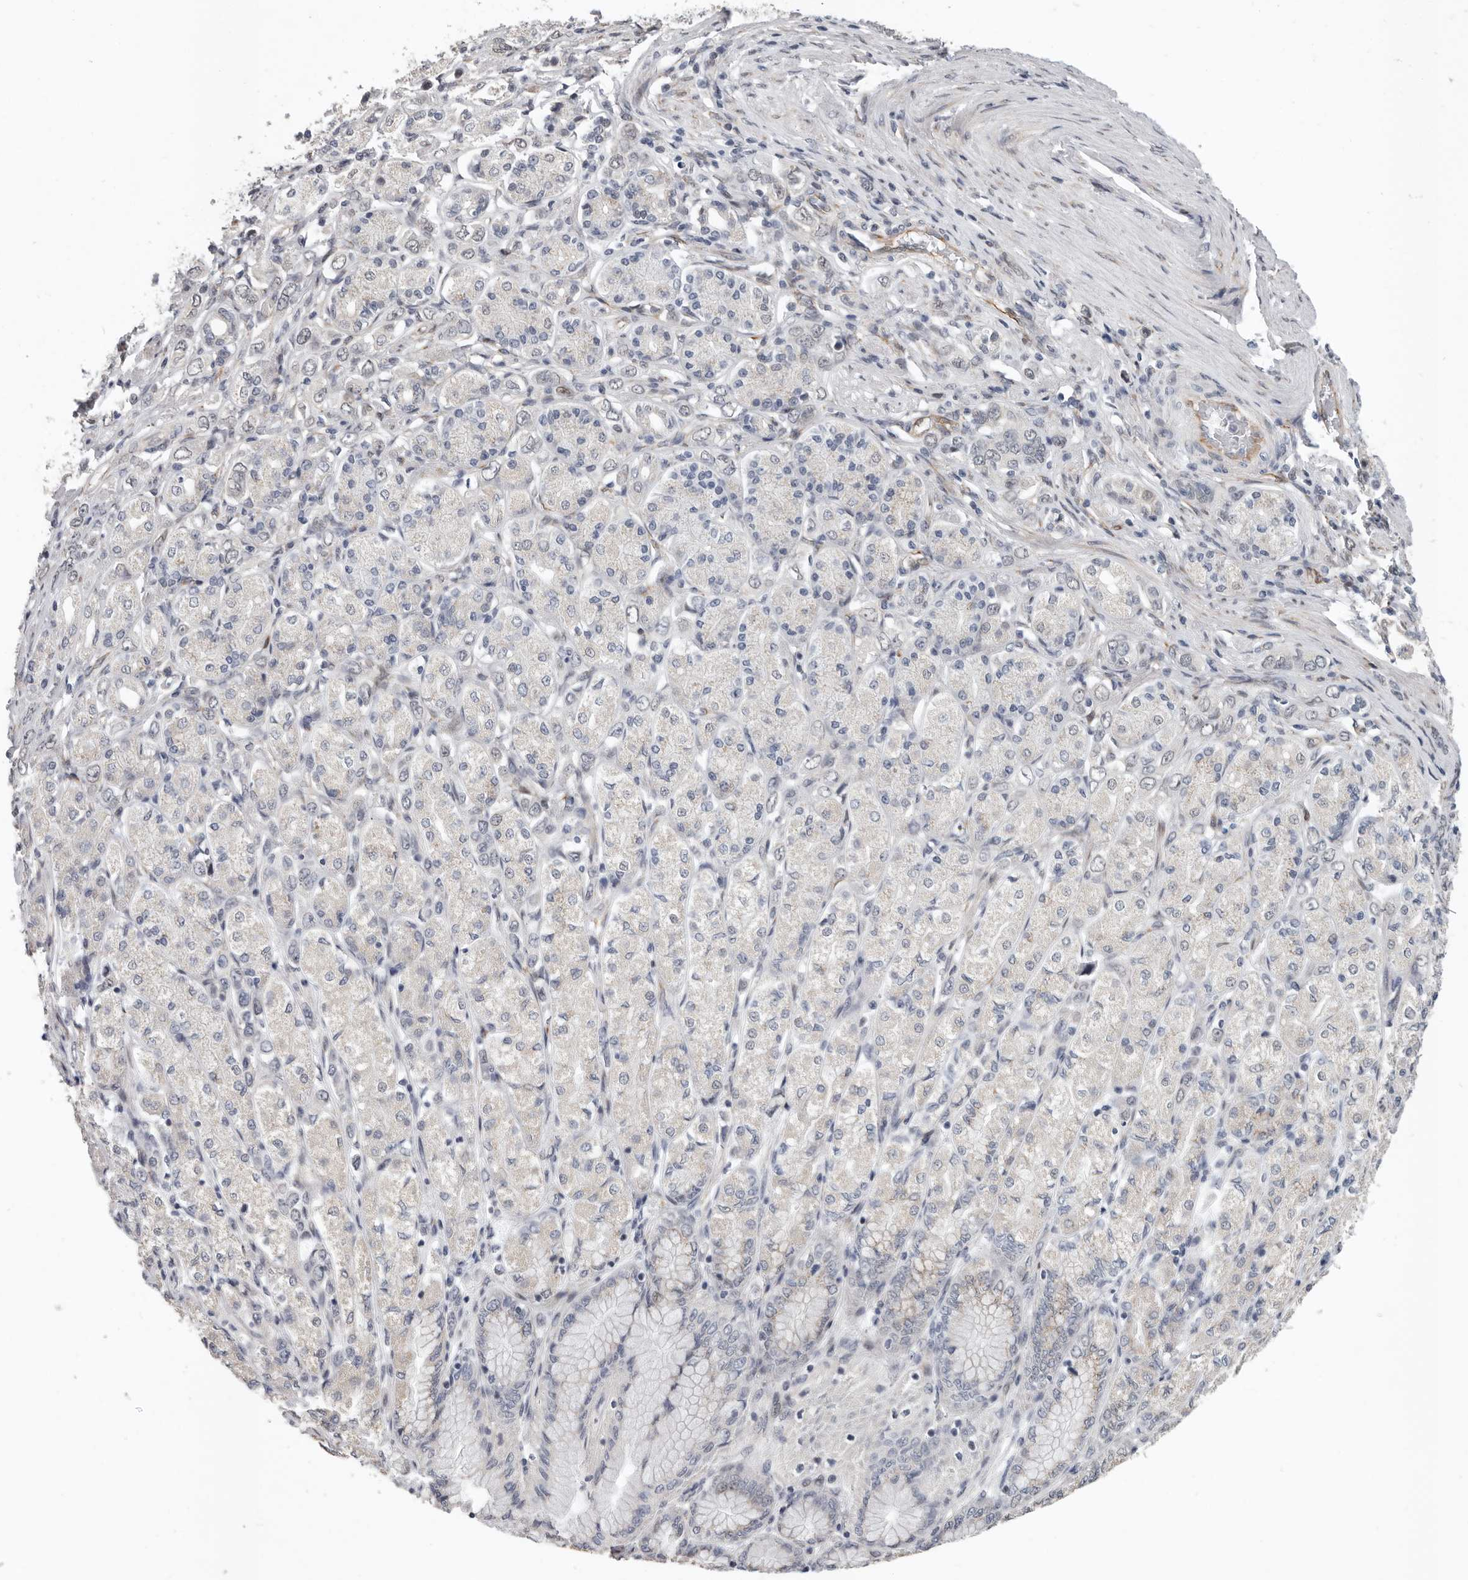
{"staining": {"intensity": "negative", "quantity": "none", "location": "none"}, "tissue": "stomach cancer", "cell_type": "Tumor cells", "image_type": "cancer", "snomed": [{"axis": "morphology", "description": "Adenocarcinoma, NOS"}, {"axis": "topography", "description": "Stomach"}], "caption": "Micrograph shows no significant protein staining in tumor cells of stomach cancer (adenocarcinoma).", "gene": "RALGPS2", "patient": {"sex": "female", "age": 65}}